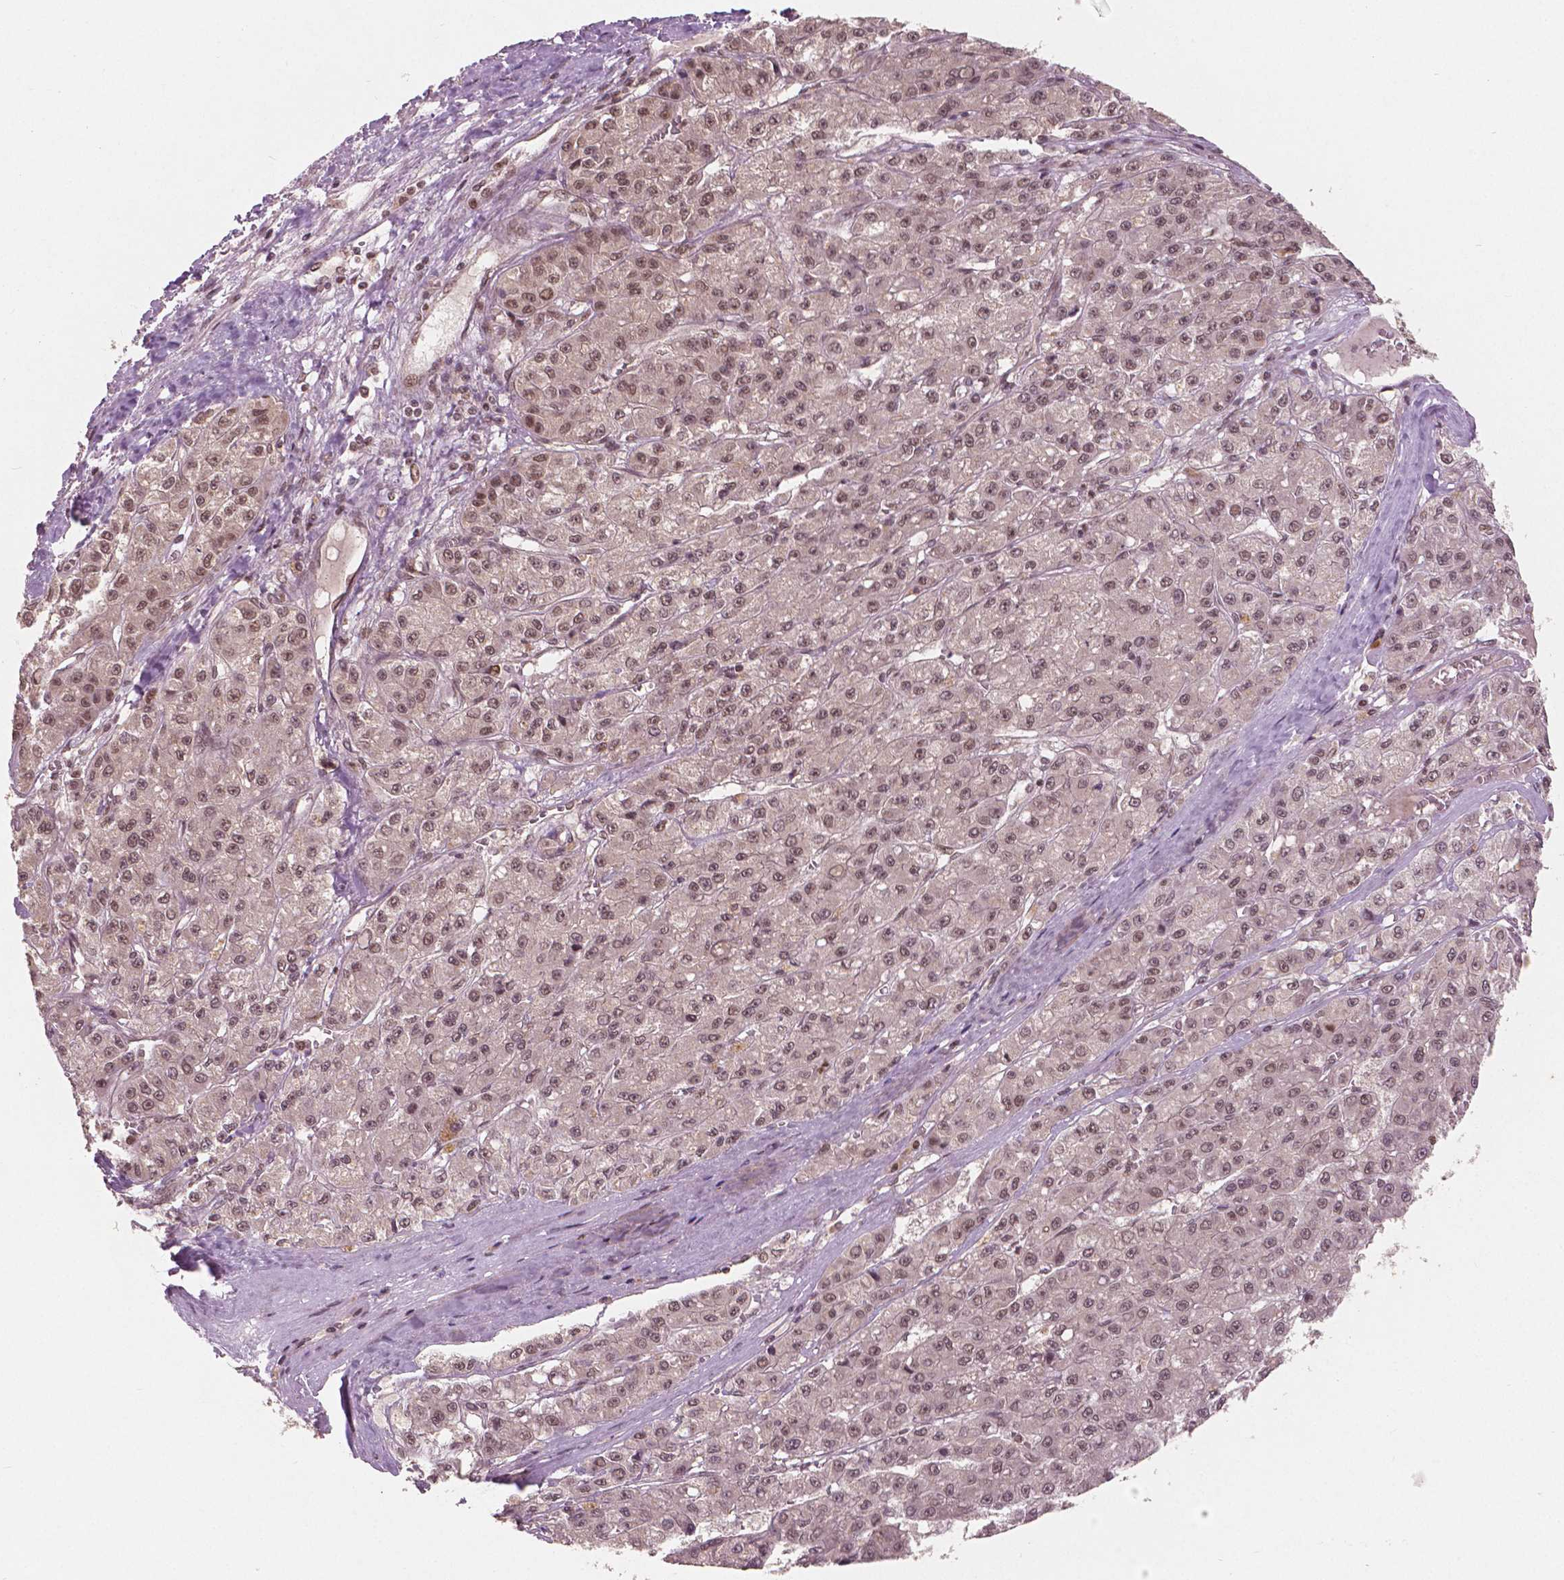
{"staining": {"intensity": "weak", "quantity": ">75%", "location": "nuclear"}, "tissue": "liver cancer", "cell_type": "Tumor cells", "image_type": "cancer", "snomed": [{"axis": "morphology", "description": "Carcinoma, Hepatocellular, NOS"}, {"axis": "topography", "description": "Liver"}], "caption": "An immunohistochemistry micrograph of tumor tissue is shown. Protein staining in brown shows weak nuclear positivity in liver cancer (hepatocellular carcinoma) within tumor cells.", "gene": "NSD2", "patient": {"sex": "male", "age": 70}}